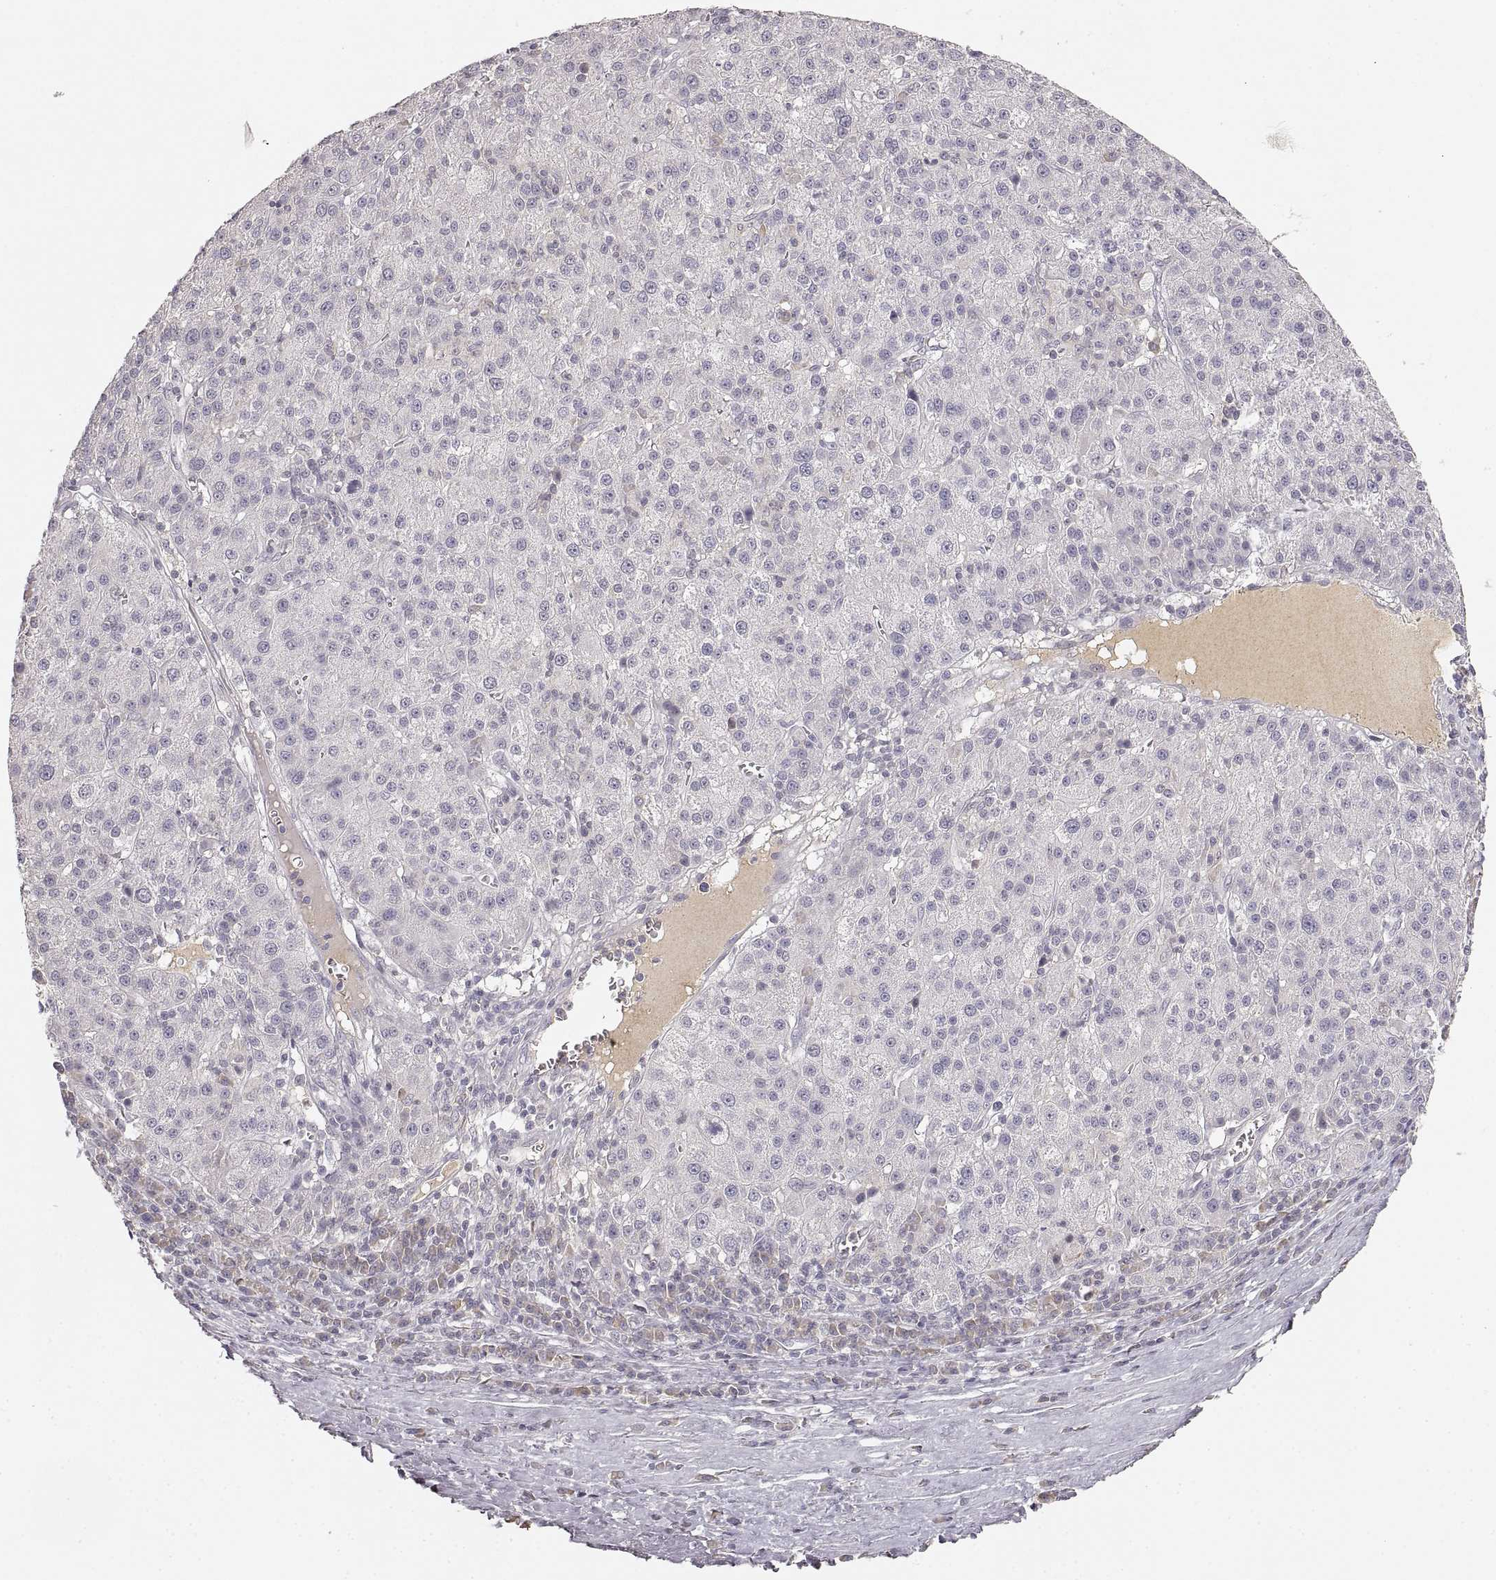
{"staining": {"intensity": "negative", "quantity": "none", "location": "none"}, "tissue": "liver cancer", "cell_type": "Tumor cells", "image_type": "cancer", "snomed": [{"axis": "morphology", "description": "Carcinoma, Hepatocellular, NOS"}, {"axis": "topography", "description": "Liver"}], "caption": "Tumor cells show no significant staining in hepatocellular carcinoma (liver).", "gene": "RUNDC3A", "patient": {"sex": "female", "age": 60}}